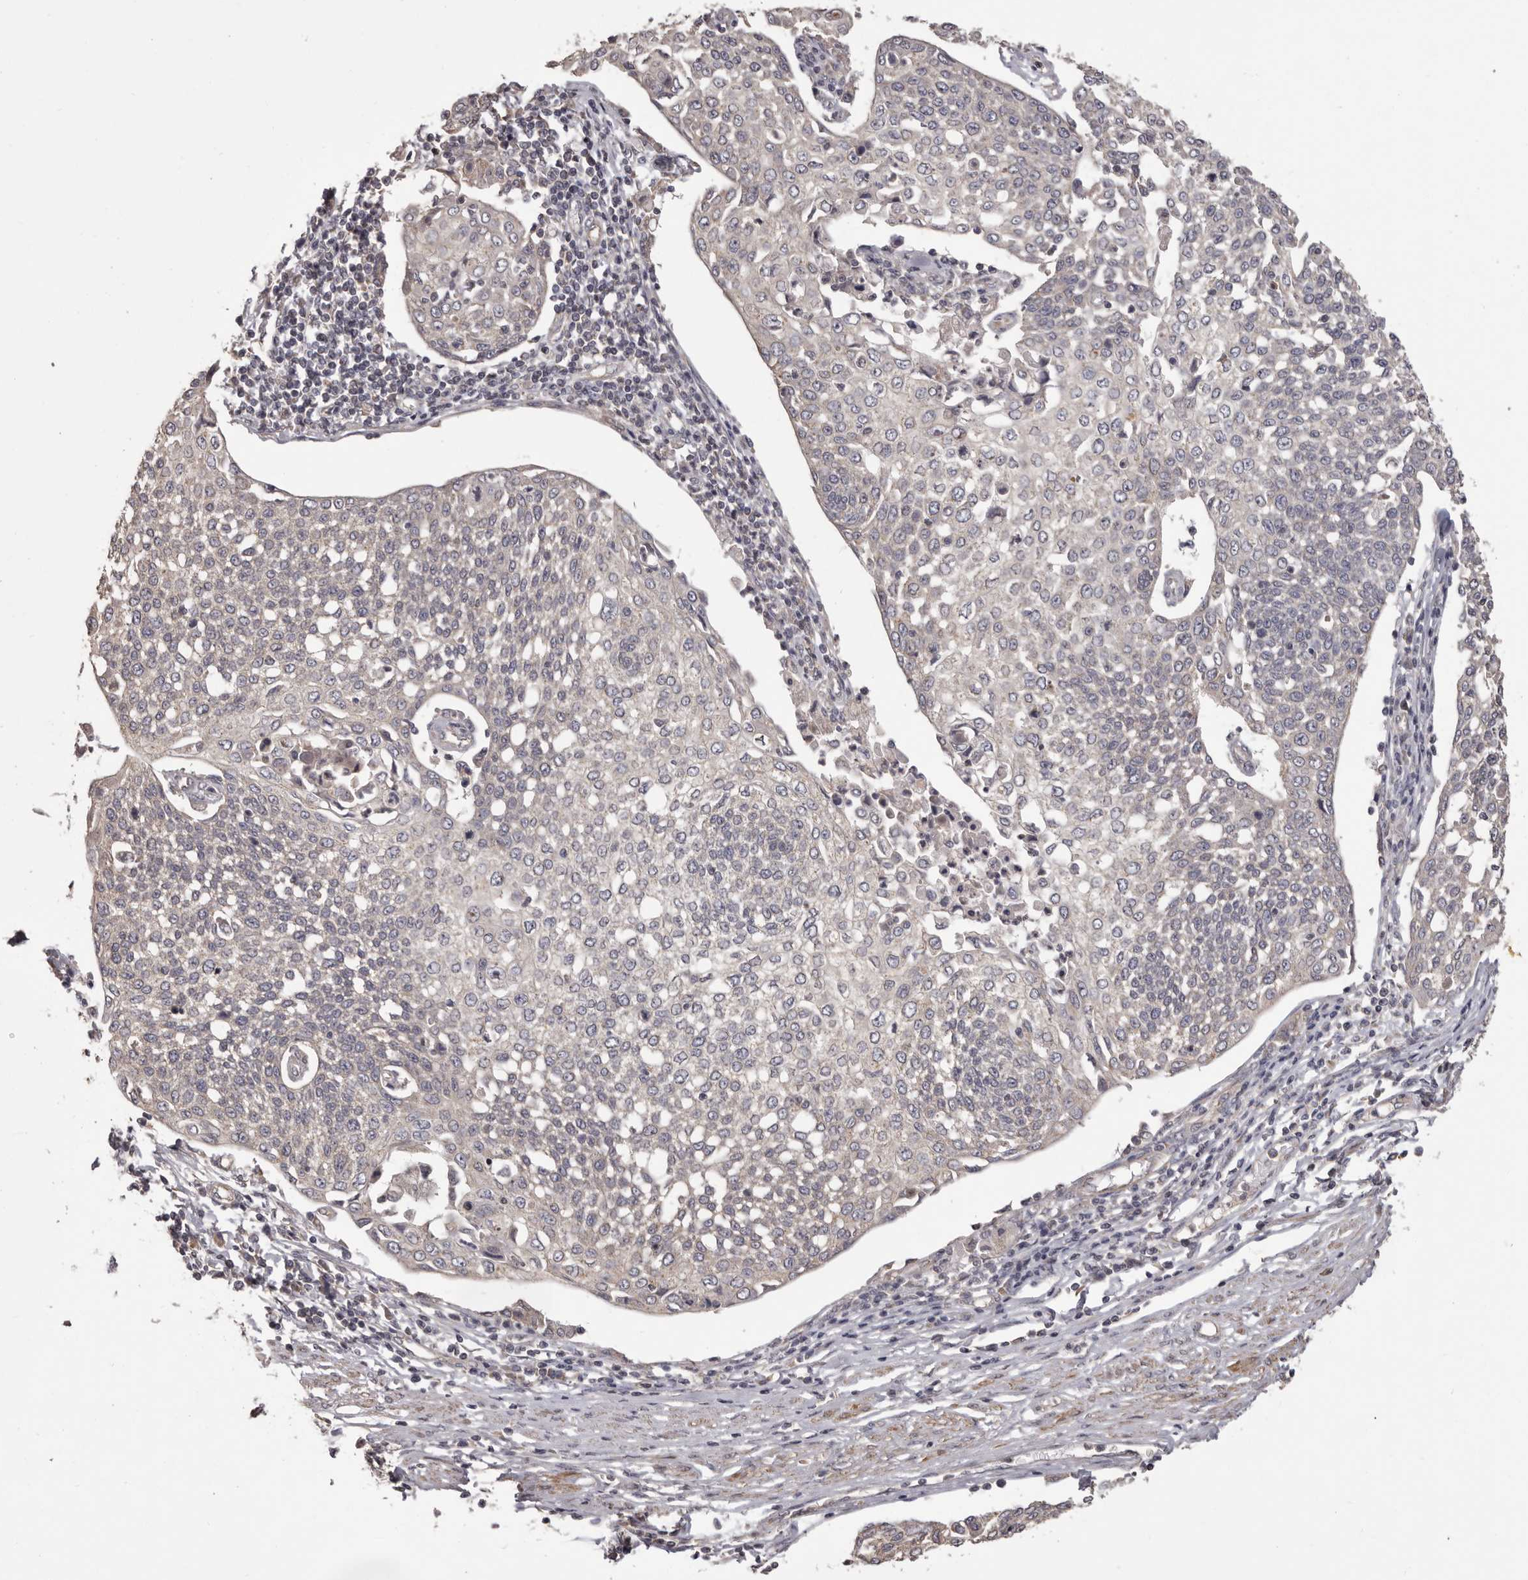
{"staining": {"intensity": "negative", "quantity": "none", "location": "none"}, "tissue": "cervical cancer", "cell_type": "Tumor cells", "image_type": "cancer", "snomed": [{"axis": "morphology", "description": "Squamous cell carcinoma, NOS"}, {"axis": "topography", "description": "Cervix"}], "caption": "Histopathology image shows no significant protein positivity in tumor cells of squamous cell carcinoma (cervical).", "gene": "HRH1", "patient": {"sex": "female", "age": 34}}